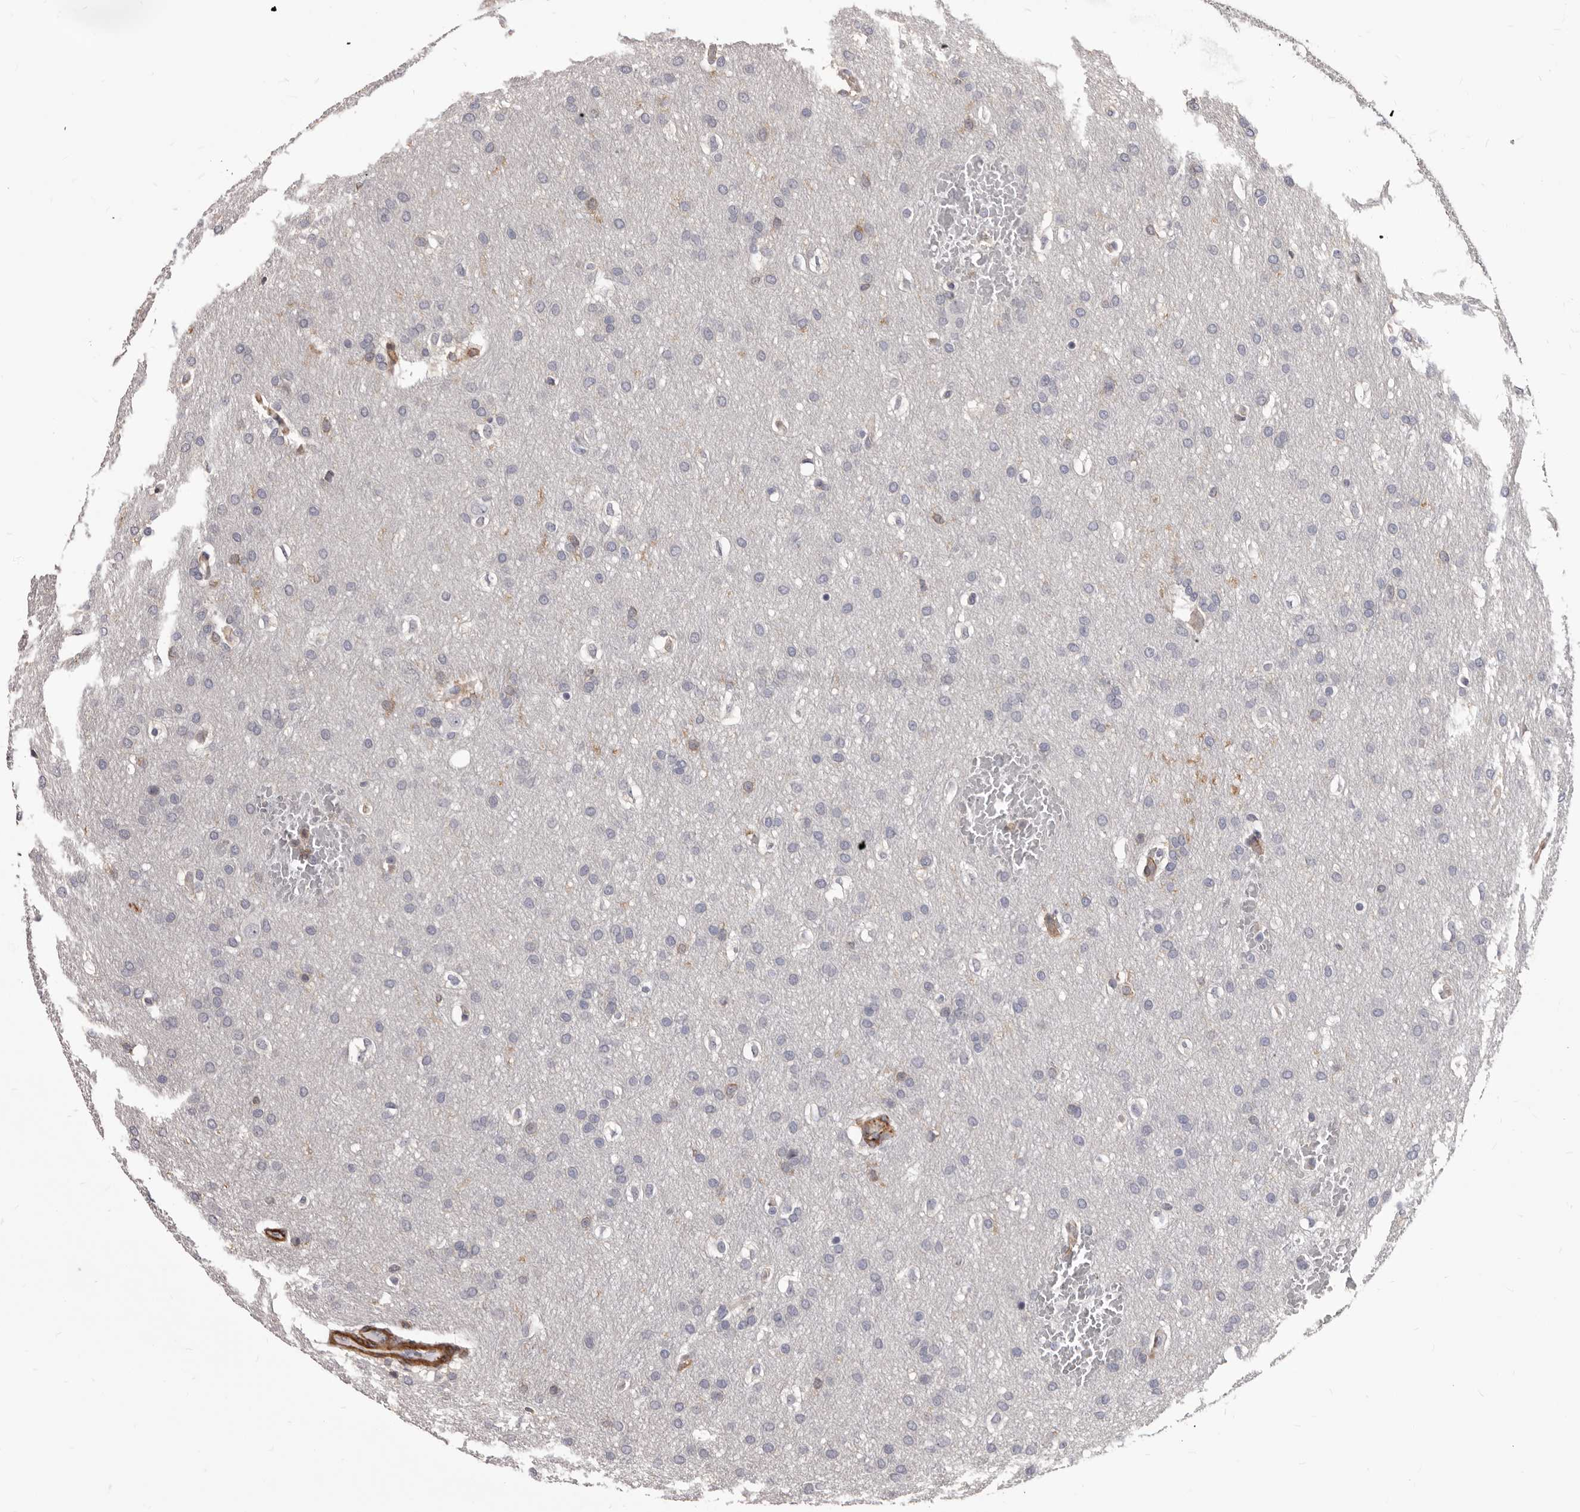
{"staining": {"intensity": "weak", "quantity": "<25%", "location": "cytoplasmic/membranous"}, "tissue": "glioma", "cell_type": "Tumor cells", "image_type": "cancer", "snomed": [{"axis": "morphology", "description": "Glioma, malignant, Low grade"}, {"axis": "topography", "description": "Brain"}], "caption": "Histopathology image shows no significant protein expression in tumor cells of malignant low-grade glioma. (Brightfield microscopy of DAB (3,3'-diaminobenzidine) immunohistochemistry at high magnification).", "gene": "NIBAN1", "patient": {"sex": "female", "age": 37}}